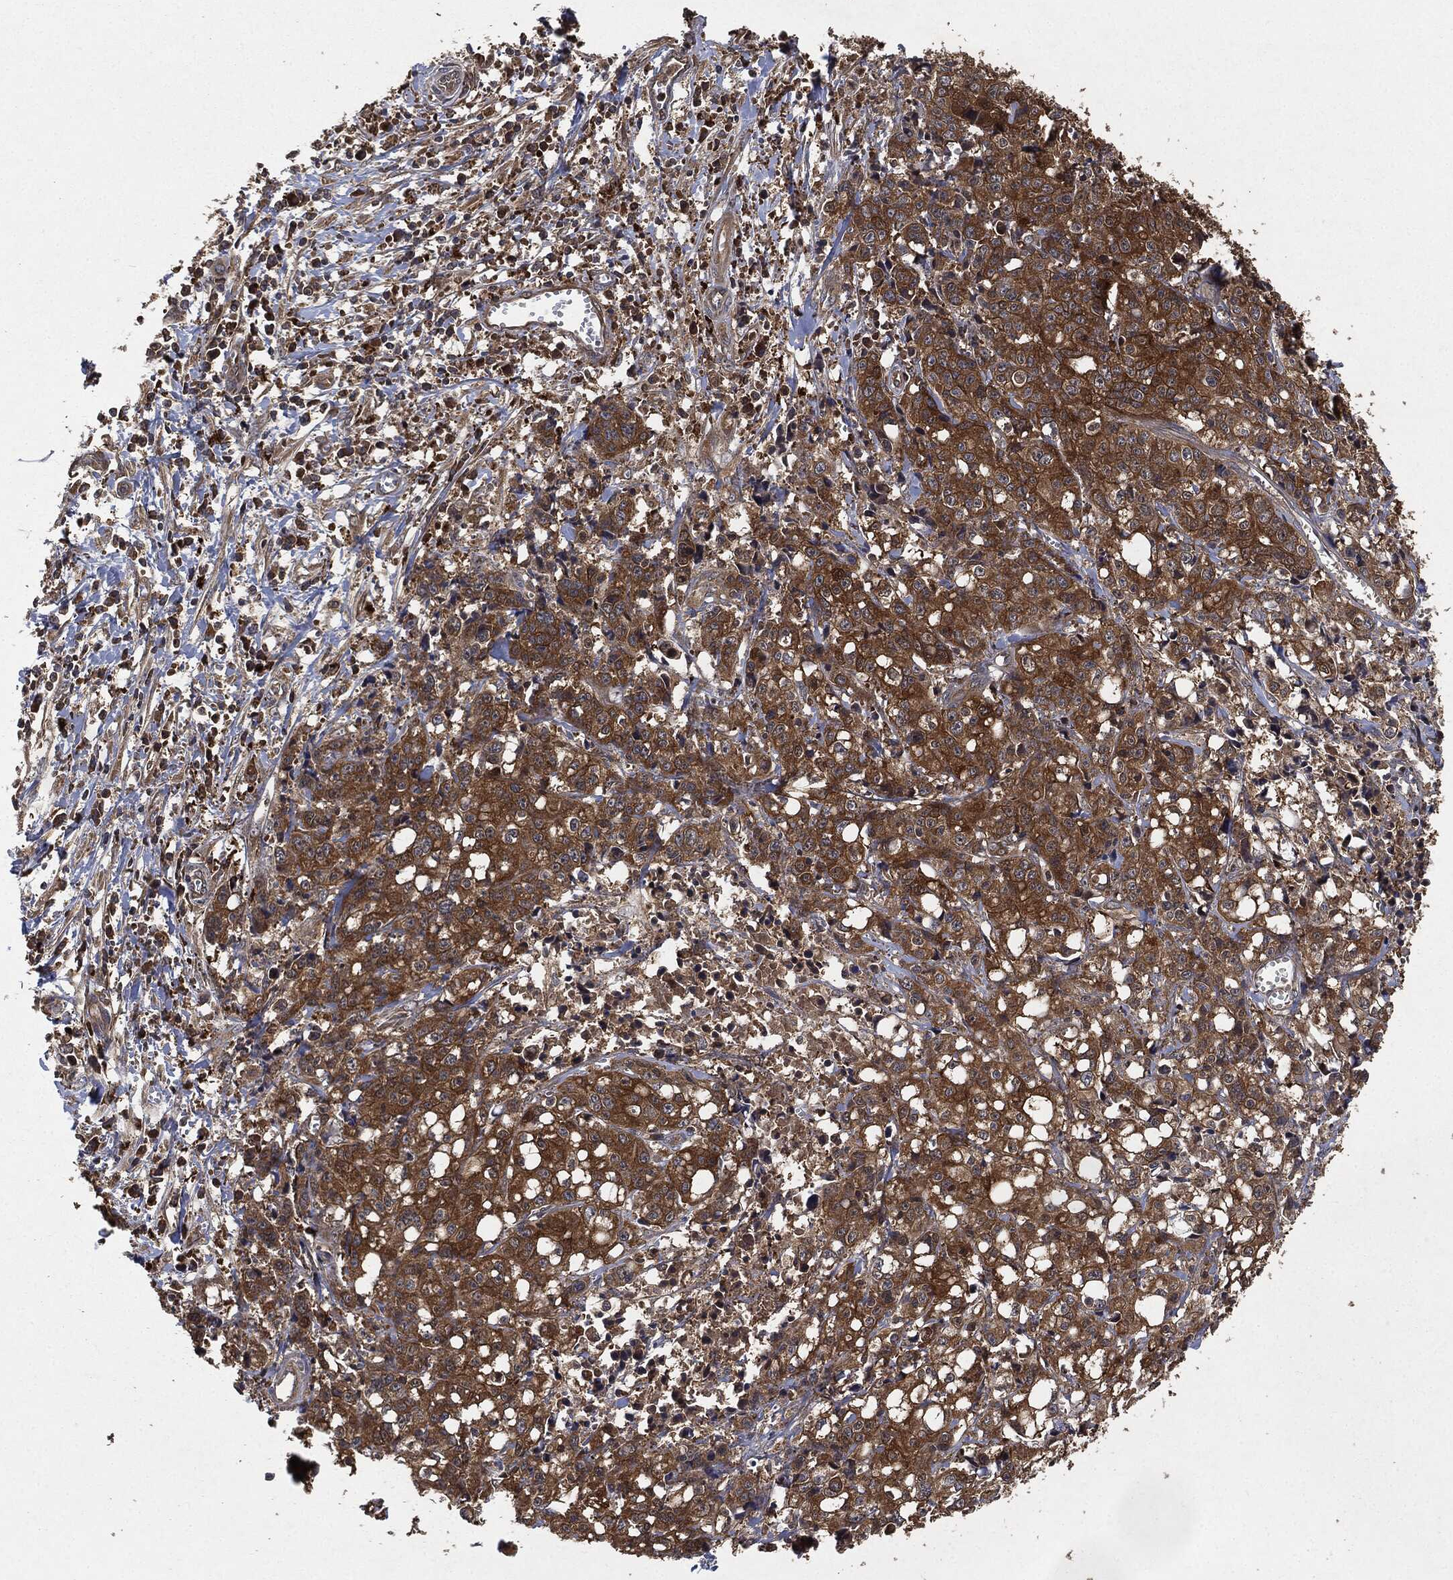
{"staining": {"intensity": "strong", "quantity": ">75%", "location": "cytoplasmic/membranous"}, "tissue": "pancreatic cancer", "cell_type": "Tumor cells", "image_type": "cancer", "snomed": [{"axis": "morphology", "description": "Adenocarcinoma, NOS"}, {"axis": "topography", "description": "Pancreas"}], "caption": "DAB immunohistochemical staining of human pancreatic cancer (adenocarcinoma) demonstrates strong cytoplasmic/membranous protein expression in about >75% of tumor cells.", "gene": "BRAF", "patient": {"sex": "male", "age": 64}}